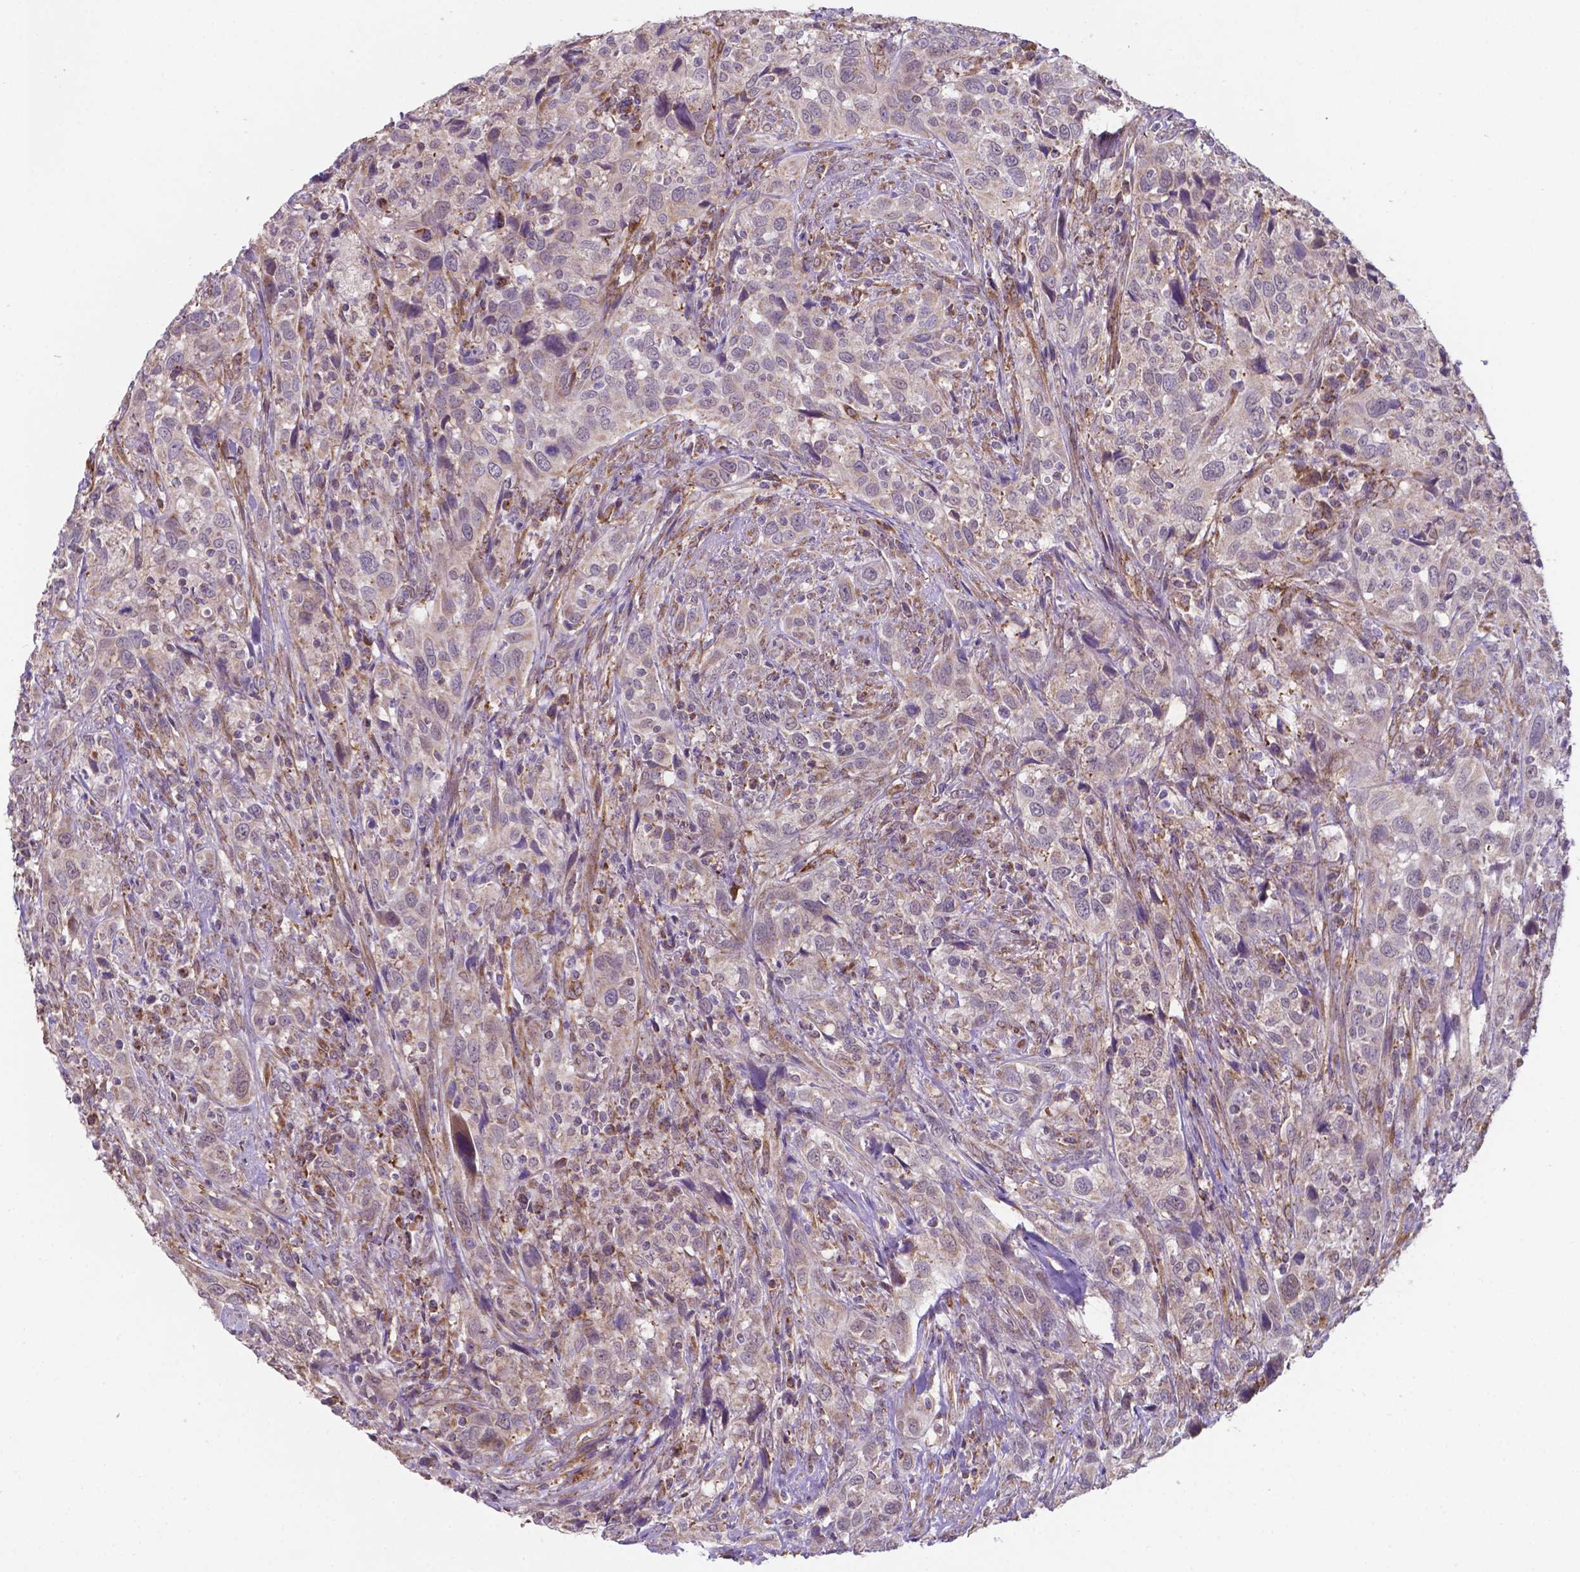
{"staining": {"intensity": "weak", "quantity": "<25%", "location": "cytoplasmic/membranous"}, "tissue": "urothelial cancer", "cell_type": "Tumor cells", "image_type": "cancer", "snomed": [{"axis": "morphology", "description": "Urothelial carcinoma, NOS"}, {"axis": "morphology", "description": "Urothelial carcinoma, High grade"}, {"axis": "topography", "description": "Urinary bladder"}], "caption": "IHC of urothelial cancer reveals no positivity in tumor cells.", "gene": "FAM114A1", "patient": {"sex": "female", "age": 64}}